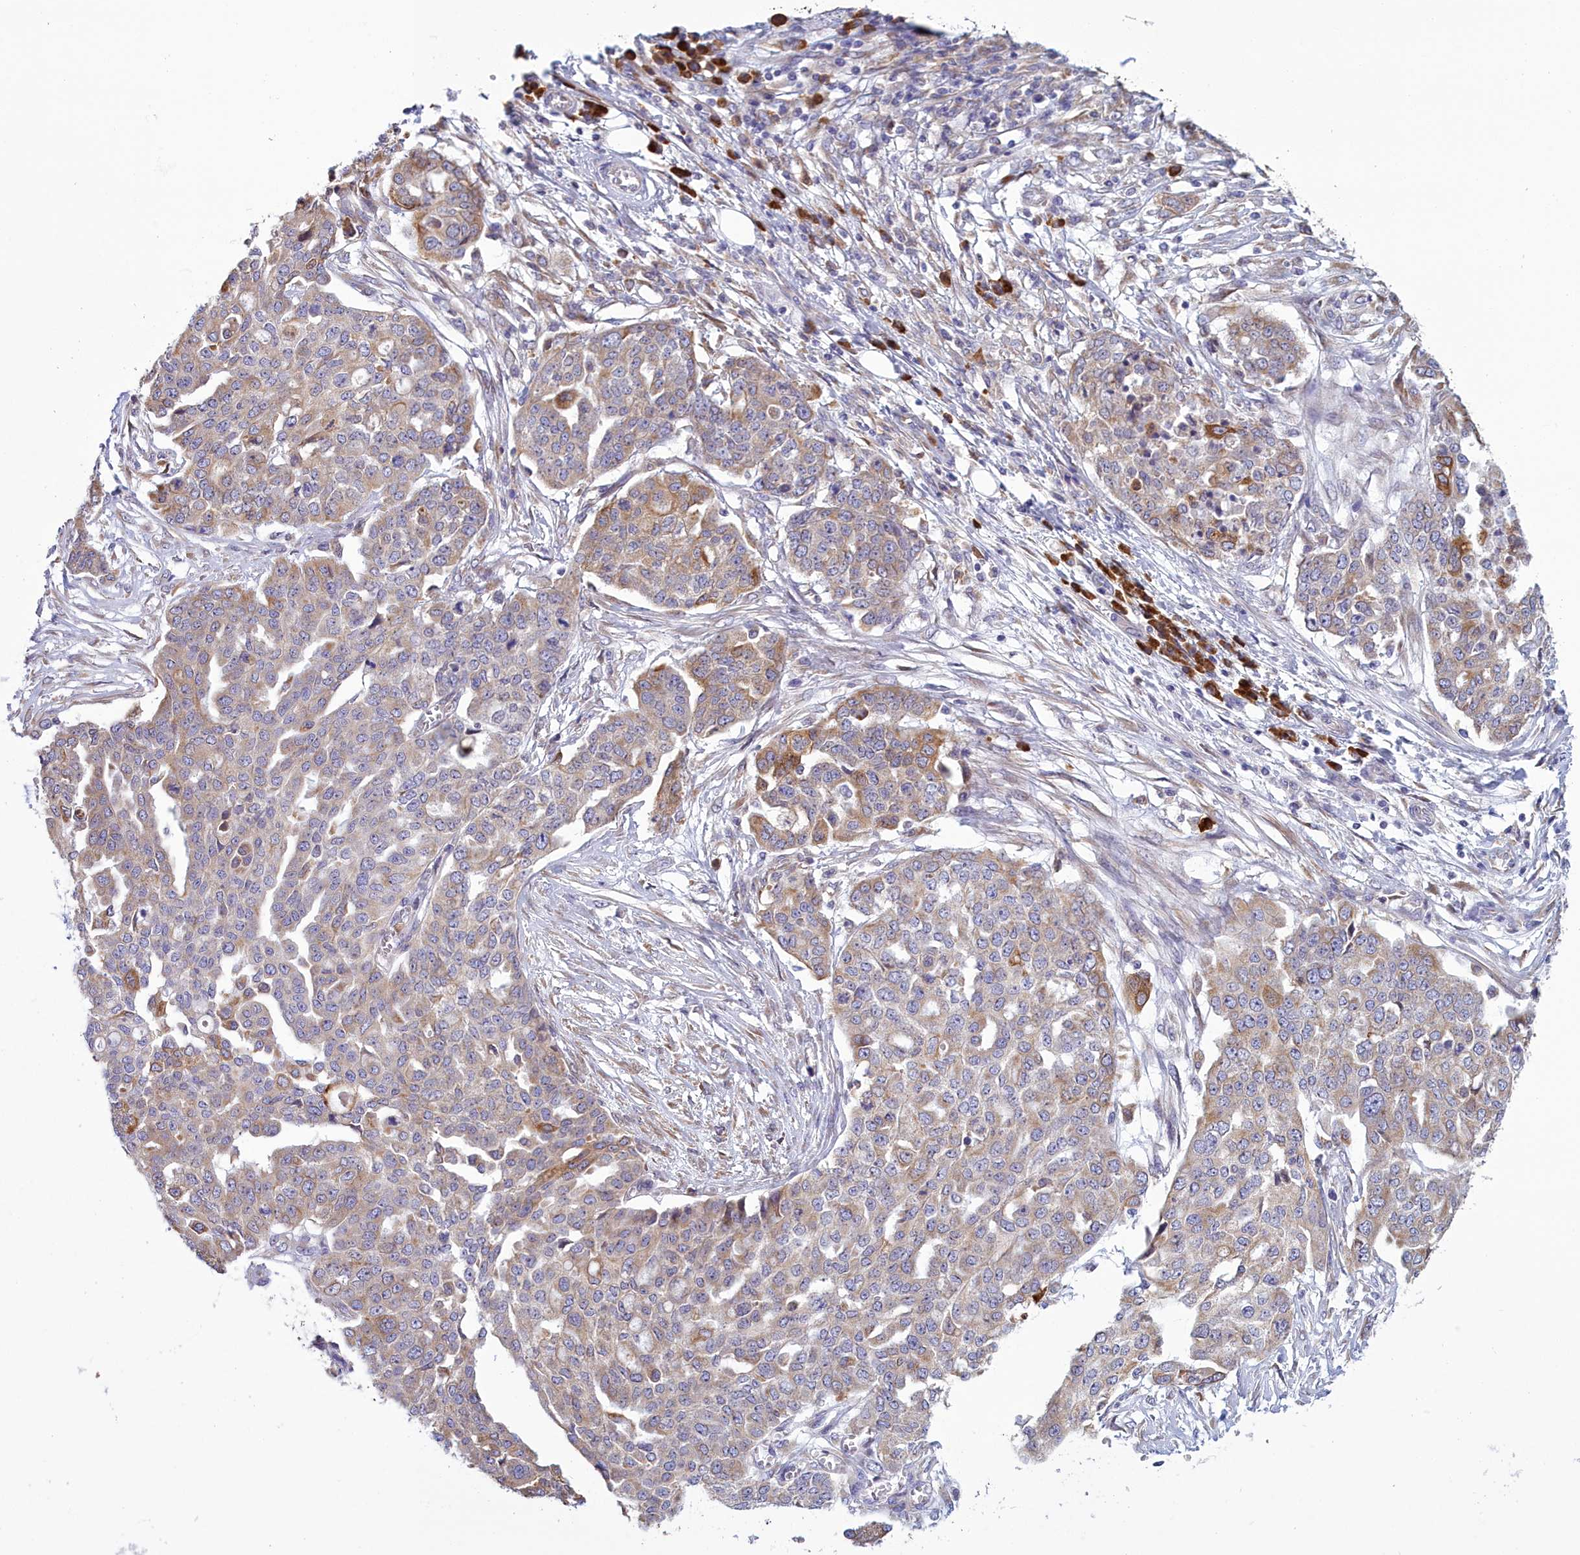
{"staining": {"intensity": "moderate", "quantity": "25%-75%", "location": "cytoplasmic/membranous"}, "tissue": "ovarian cancer", "cell_type": "Tumor cells", "image_type": "cancer", "snomed": [{"axis": "morphology", "description": "Cystadenocarcinoma, serous, NOS"}, {"axis": "topography", "description": "Soft tissue"}, {"axis": "topography", "description": "Ovary"}], "caption": "DAB immunohistochemical staining of serous cystadenocarcinoma (ovarian) displays moderate cytoplasmic/membranous protein positivity in approximately 25%-75% of tumor cells.", "gene": "HM13", "patient": {"sex": "female", "age": 57}}